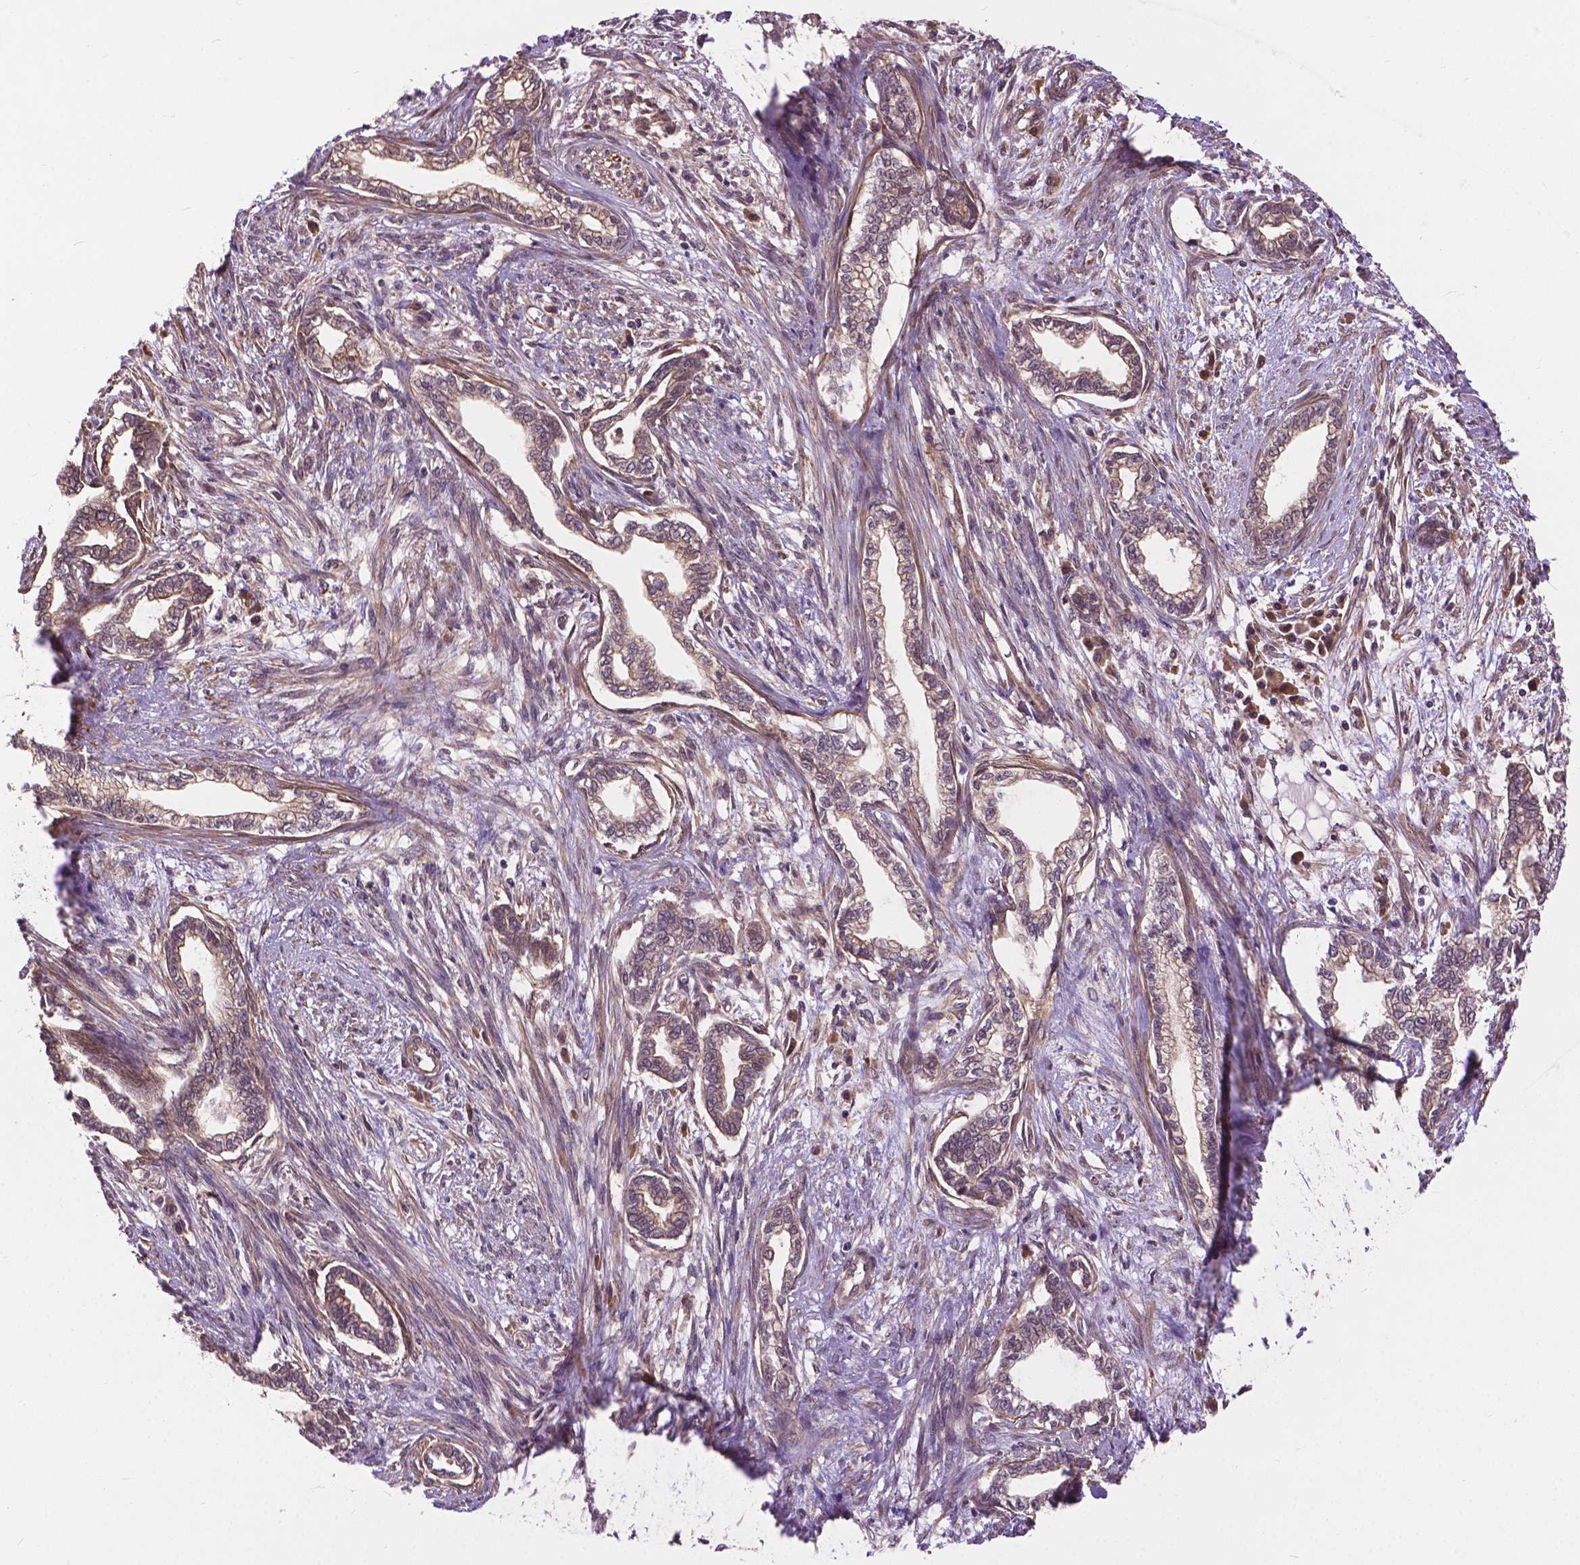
{"staining": {"intensity": "moderate", "quantity": ">75%", "location": "cytoplasmic/membranous"}, "tissue": "cervical cancer", "cell_type": "Tumor cells", "image_type": "cancer", "snomed": [{"axis": "morphology", "description": "Adenocarcinoma, NOS"}, {"axis": "topography", "description": "Cervix"}], "caption": "Protein expression analysis of adenocarcinoma (cervical) demonstrates moderate cytoplasmic/membranous expression in approximately >75% of tumor cells.", "gene": "ZNF616", "patient": {"sex": "female", "age": 62}}